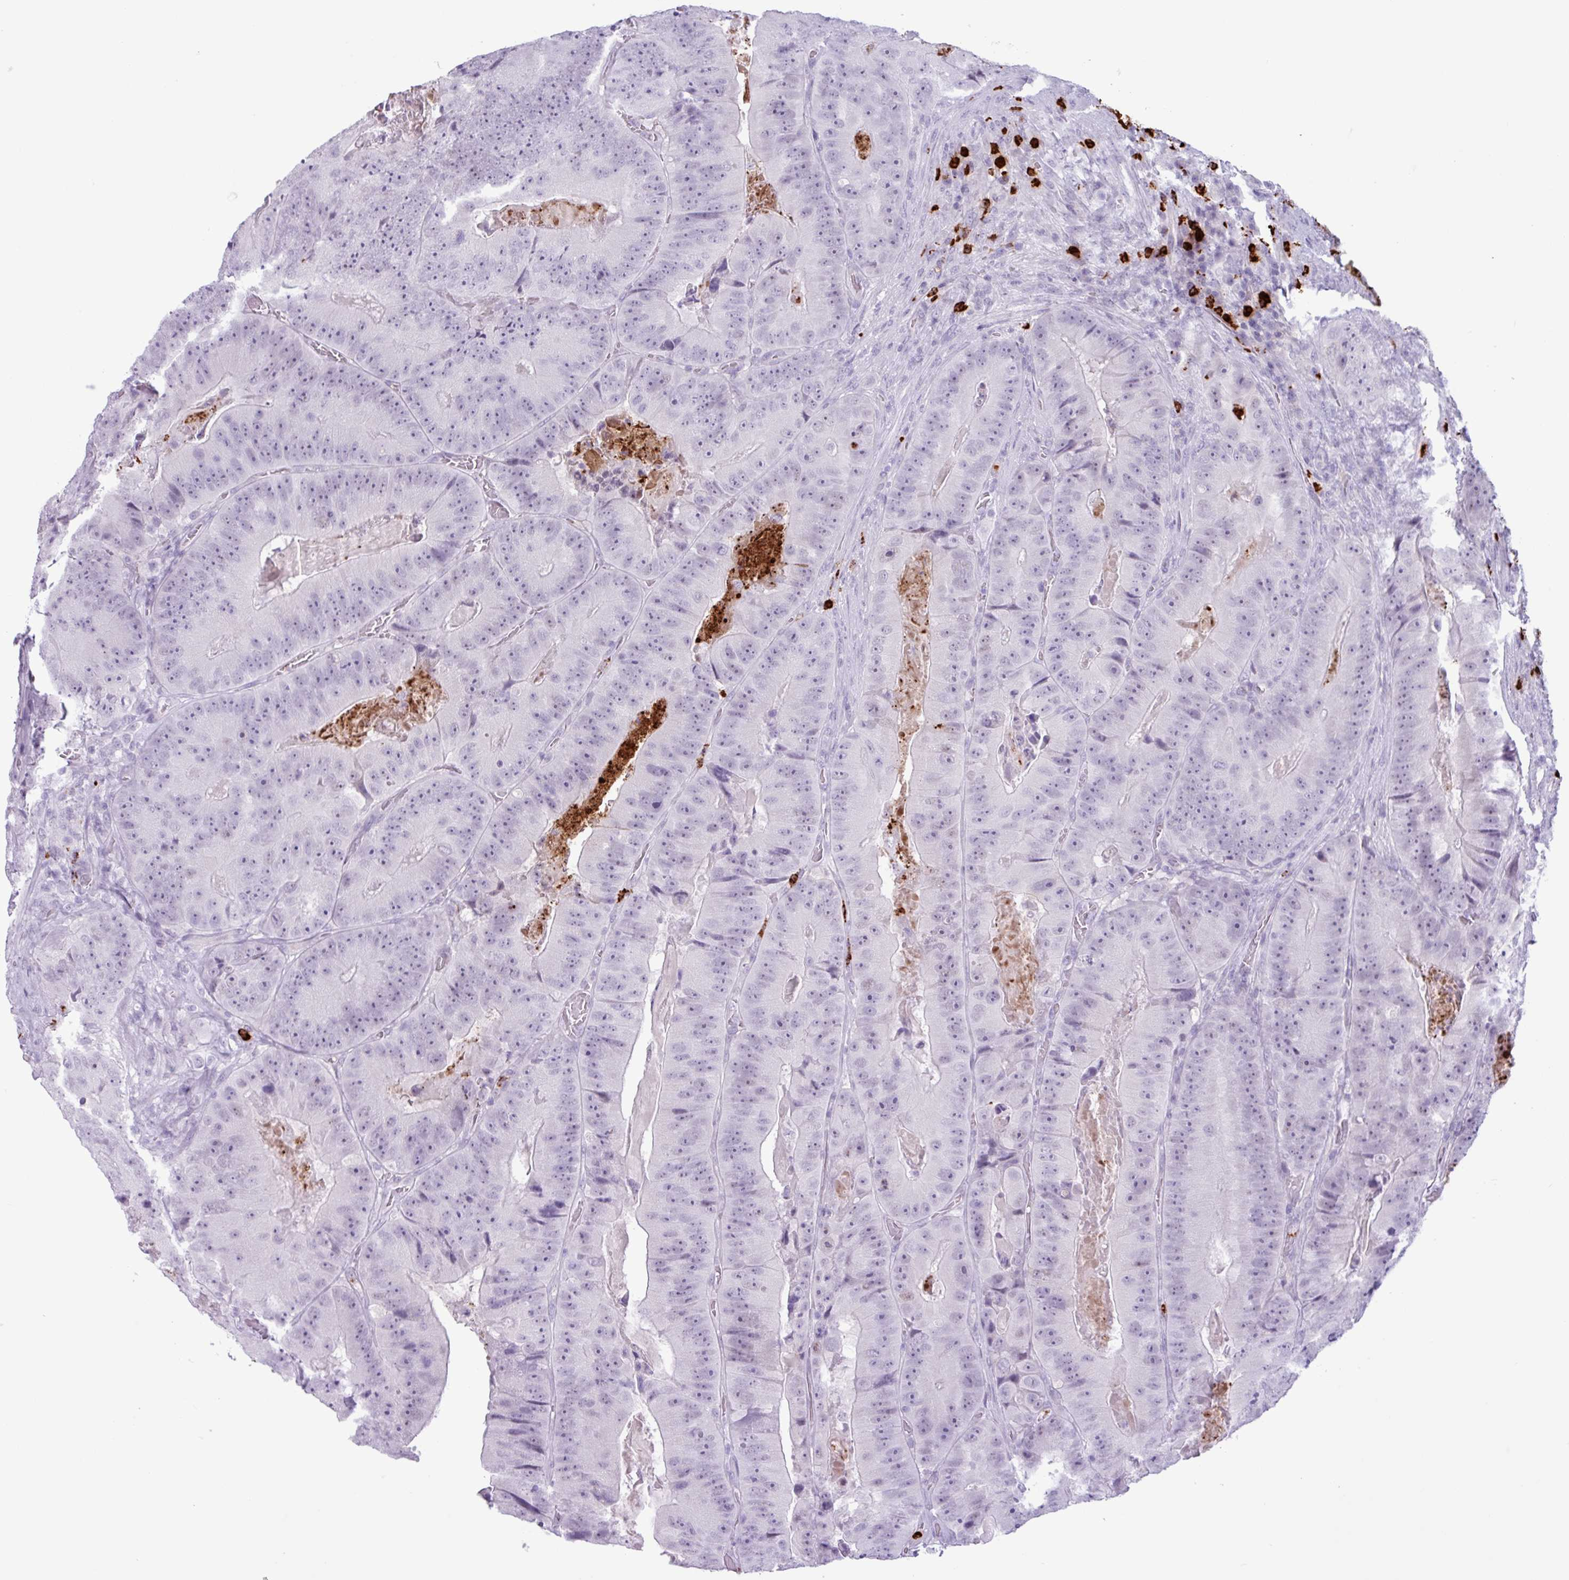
{"staining": {"intensity": "negative", "quantity": "none", "location": "none"}, "tissue": "colorectal cancer", "cell_type": "Tumor cells", "image_type": "cancer", "snomed": [{"axis": "morphology", "description": "Adenocarcinoma, NOS"}, {"axis": "topography", "description": "Colon"}], "caption": "High power microscopy histopathology image of an immunohistochemistry (IHC) histopathology image of colorectal cancer (adenocarcinoma), revealing no significant staining in tumor cells.", "gene": "TMEM178A", "patient": {"sex": "female", "age": 86}}